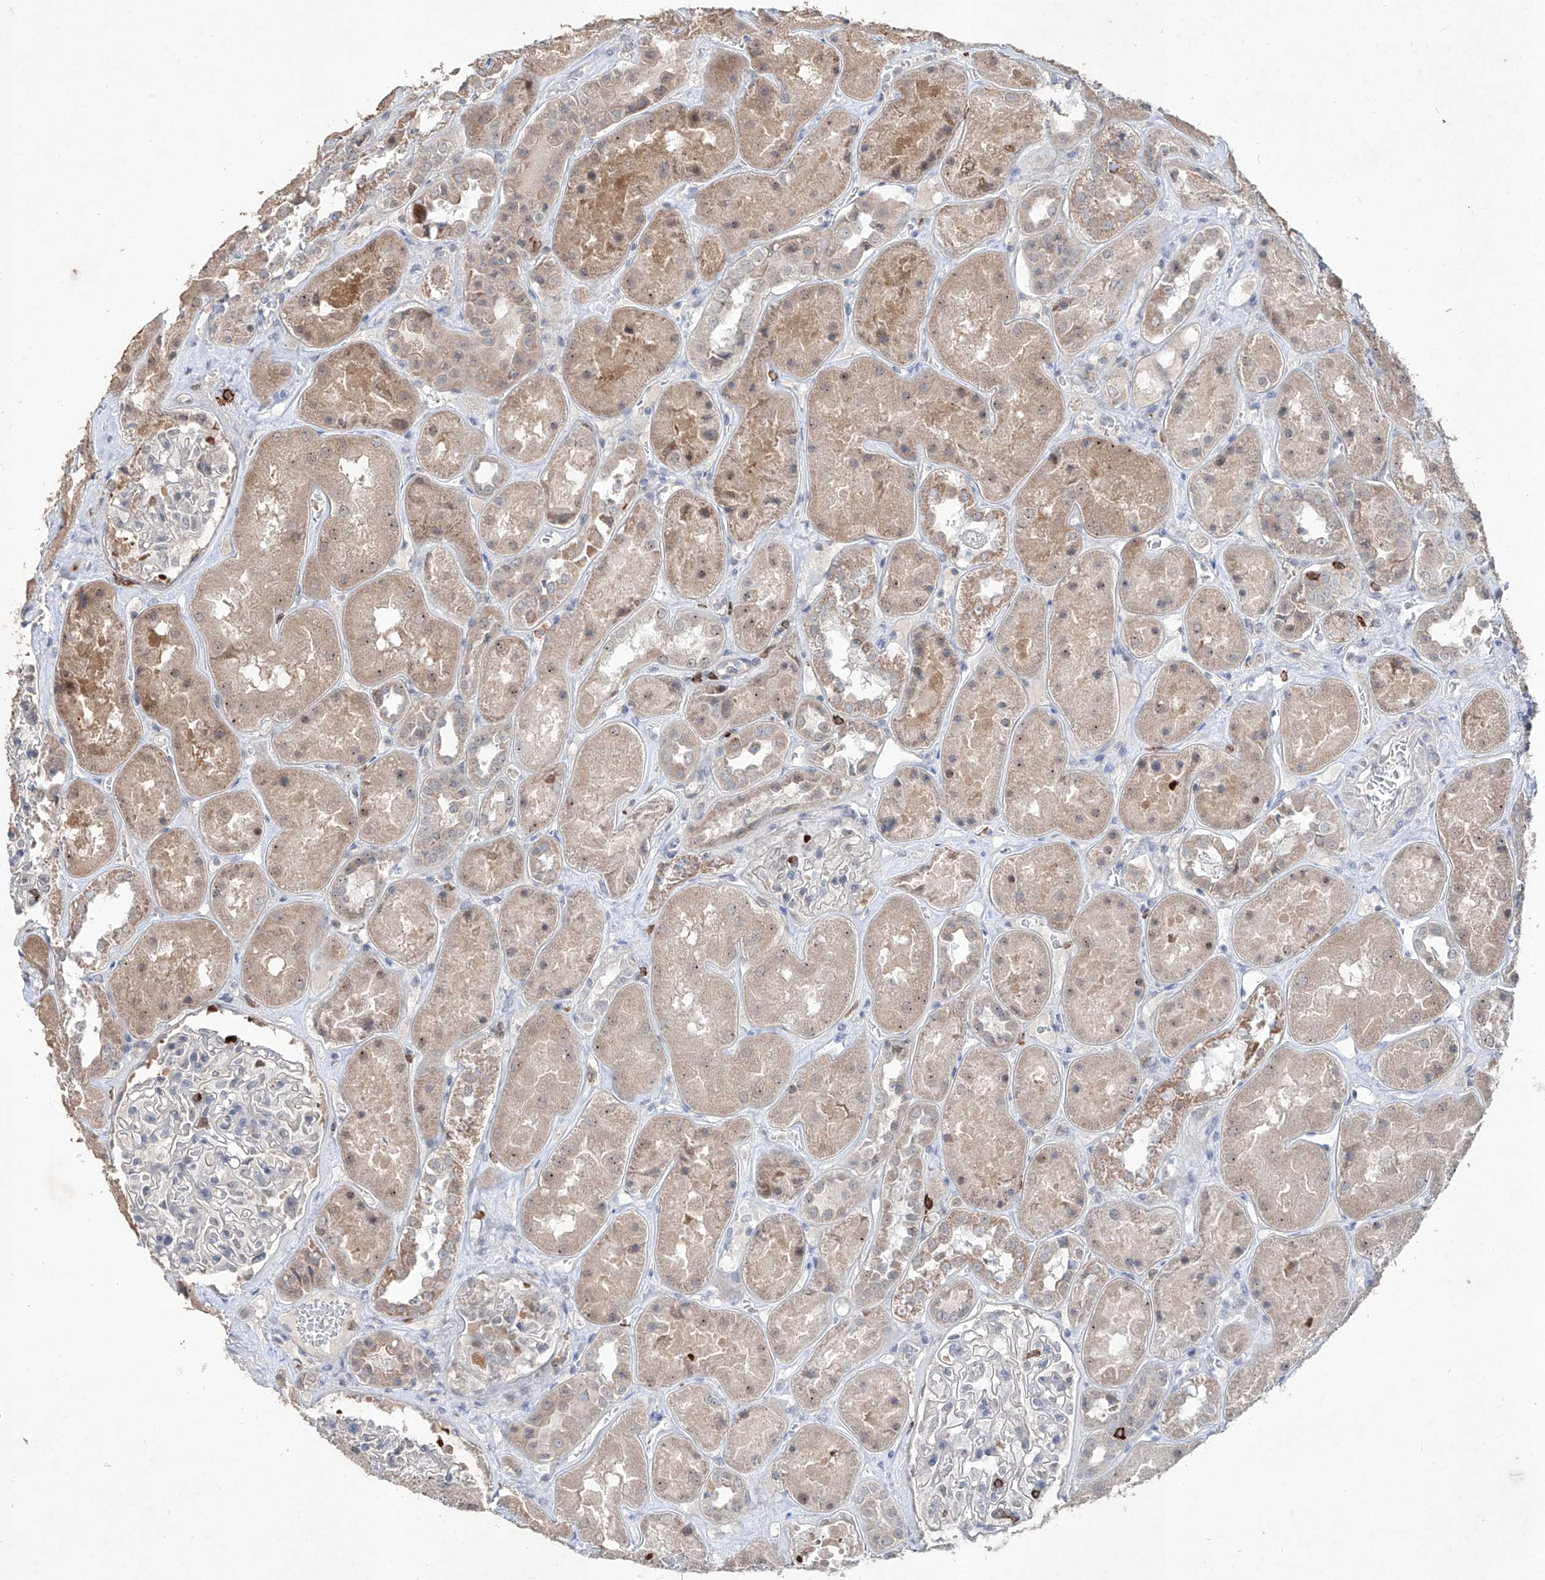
{"staining": {"intensity": "negative", "quantity": "none", "location": "none"}, "tissue": "kidney", "cell_type": "Cells in glomeruli", "image_type": "normal", "snomed": [{"axis": "morphology", "description": "Normal tissue, NOS"}, {"axis": "topography", "description": "Kidney"}], "caption": "This is a image of immunohistochemistry (IHC) staining of normal kidney, which shows no positivity in cells in glomeruli.", "gene": "ZBTB48", "patient": {"sex": "male", "age": 70}}